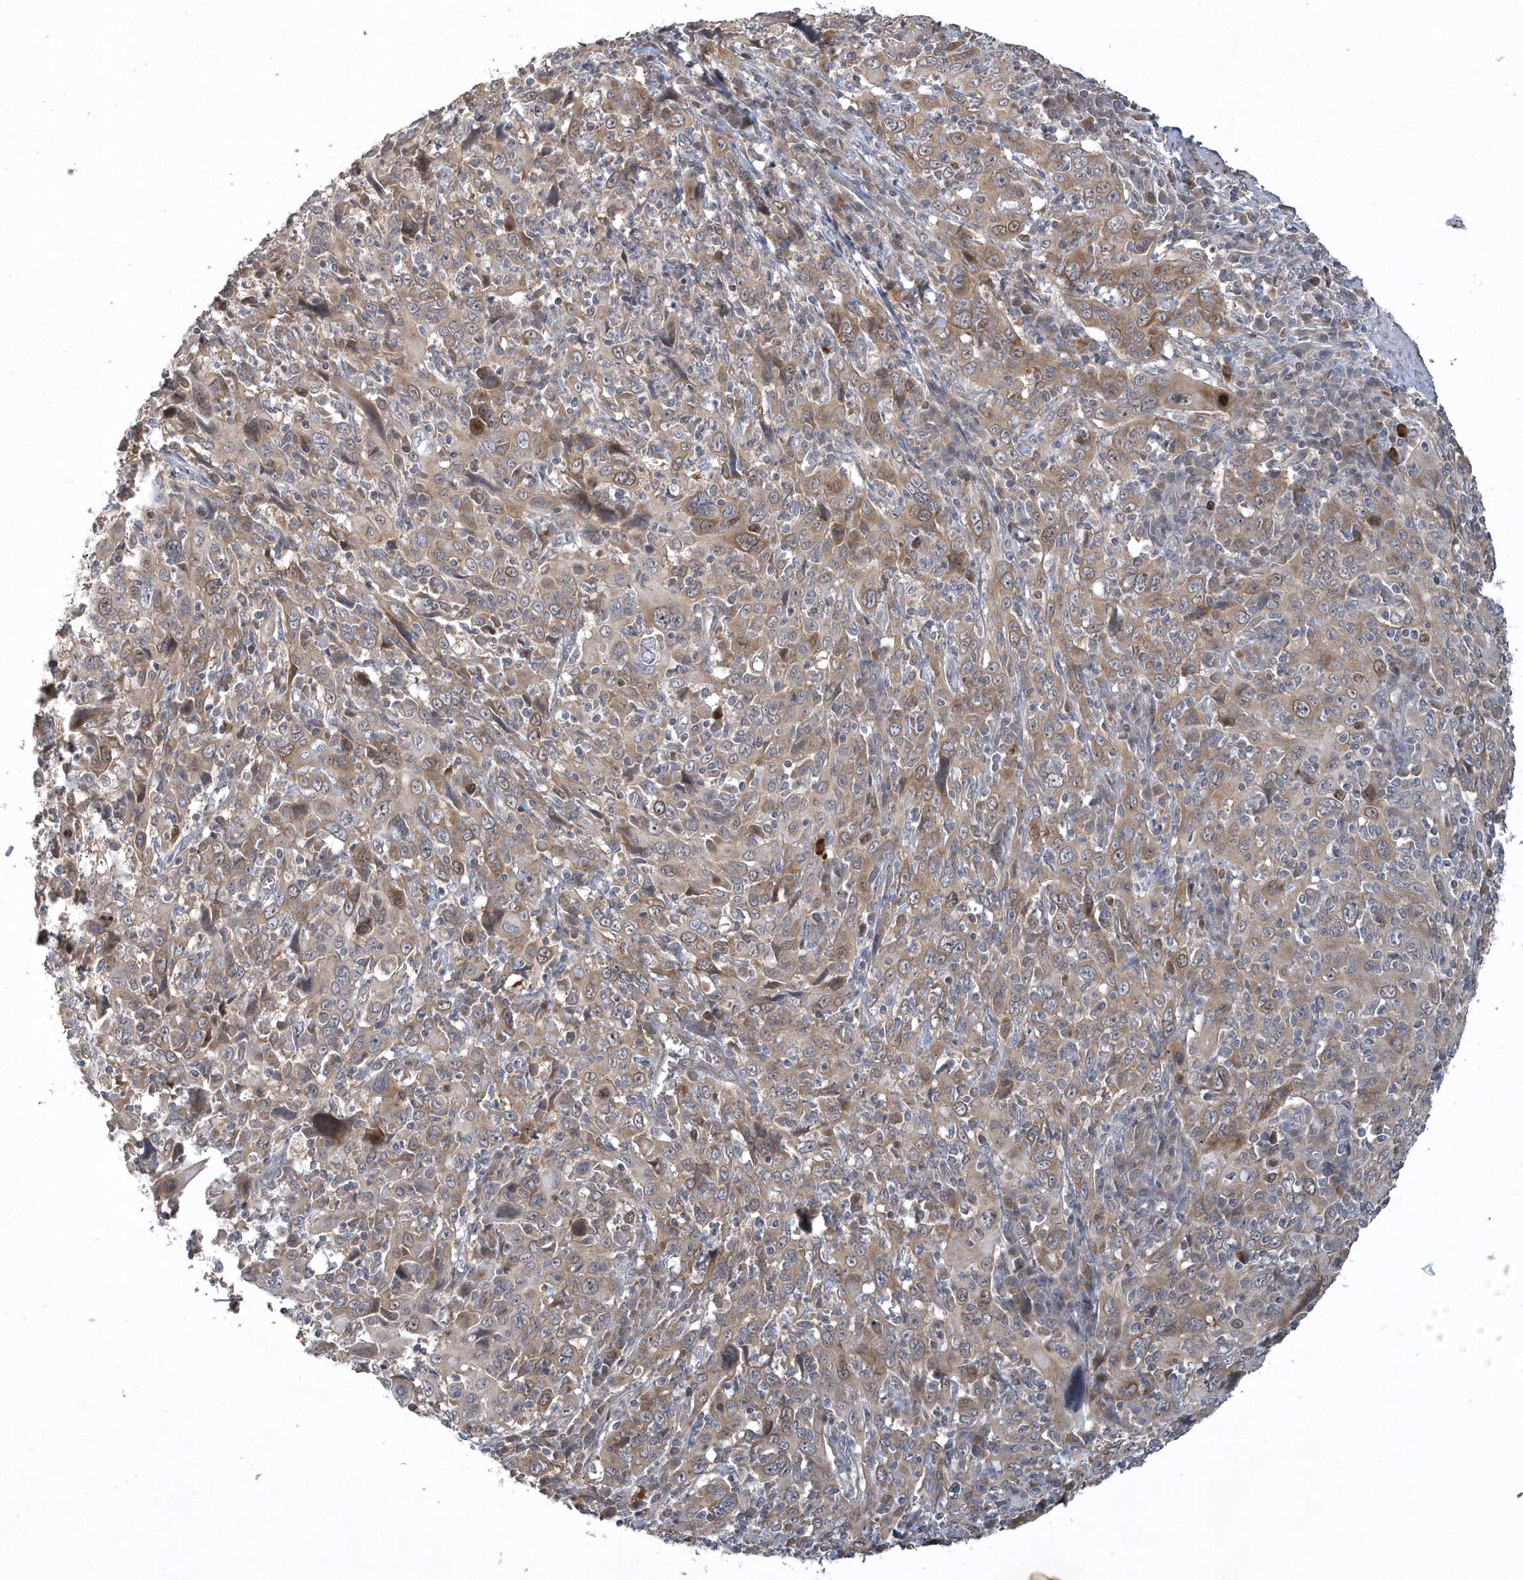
{"staining": {"intensity": "moderate", "quantity": "25%-75%", "location": "cytoplasmic/membranous"}, "tissue": "cervical cancer", "cell_type": "Tumor cells", "image_type": "cancer", "snomed": [{"axis": "morphology", "description": "Squamous cell carcinoma, NOS"}, {"axis": "topography", "description": "Cervix"}], "caption": "Cervical squamous cell carcinoma stained with a protein marker displays moderate staining in tumor cells.", "gene": "TRAIP", "patient": {"sex": "female", "age": 46}}